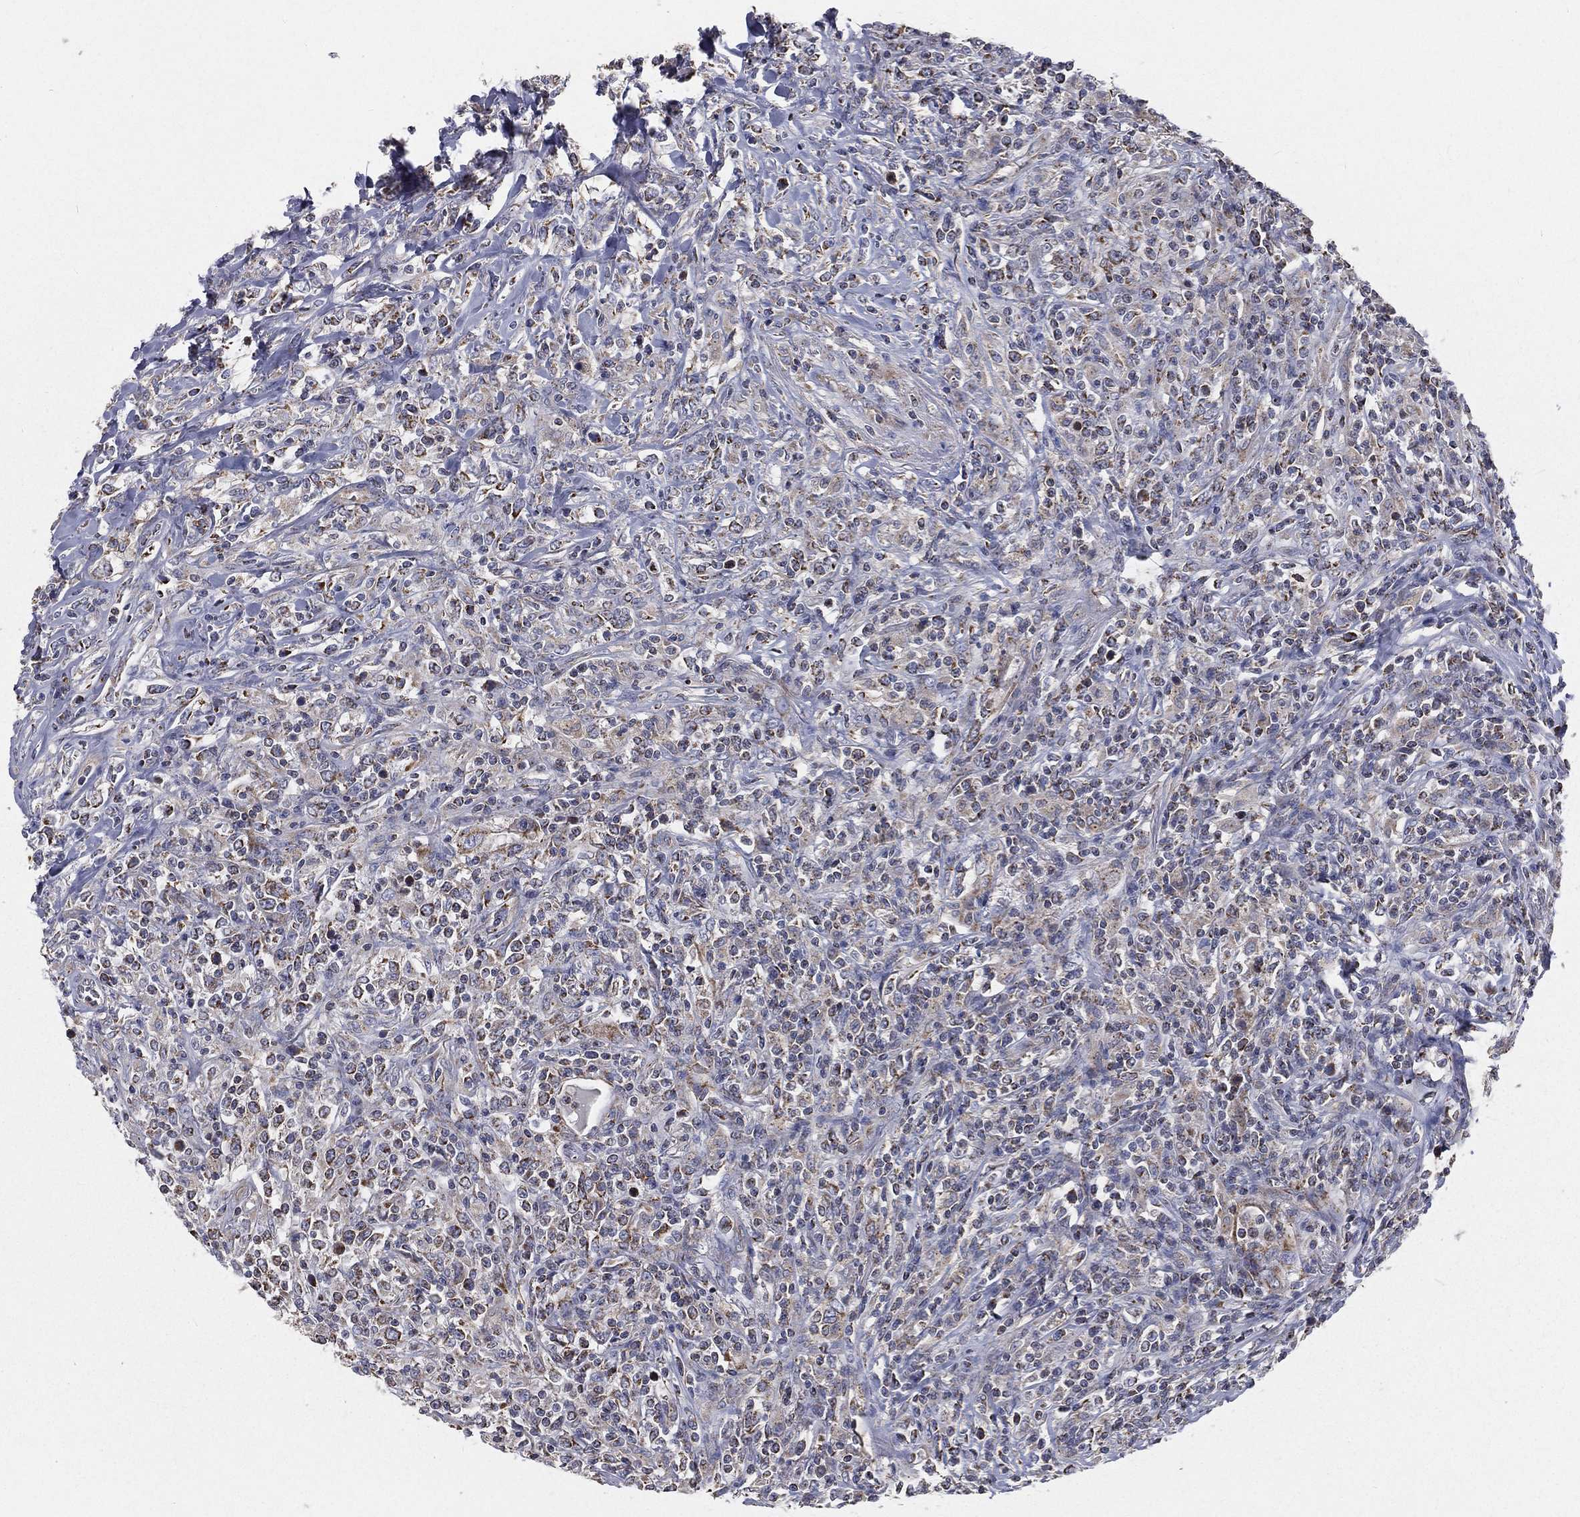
{"staining": {"intensity": "moderate", "quantity": "<25%", "location": "cytoplasmic/membranous"}, "tissue": "lymphoma", "cell_type": "Tumor cells", "image_type": "cancer", "snomed": [{"axis": "morphology", "description": "Malignant lymphoma, non-Hodgkin's type, High grade"}, {"axis": "topography", "description": "Lung"}], "caption": "Lymphoma tissue shows moderate cytoplasmic/membranous staining in about <25% of tumor cells (DAB (3,3'-diaminobenzidine) IHC with brightfield microscopy, high magnification).", "gene": "HADH", "patient": {"sex": "male", "age": 79}}